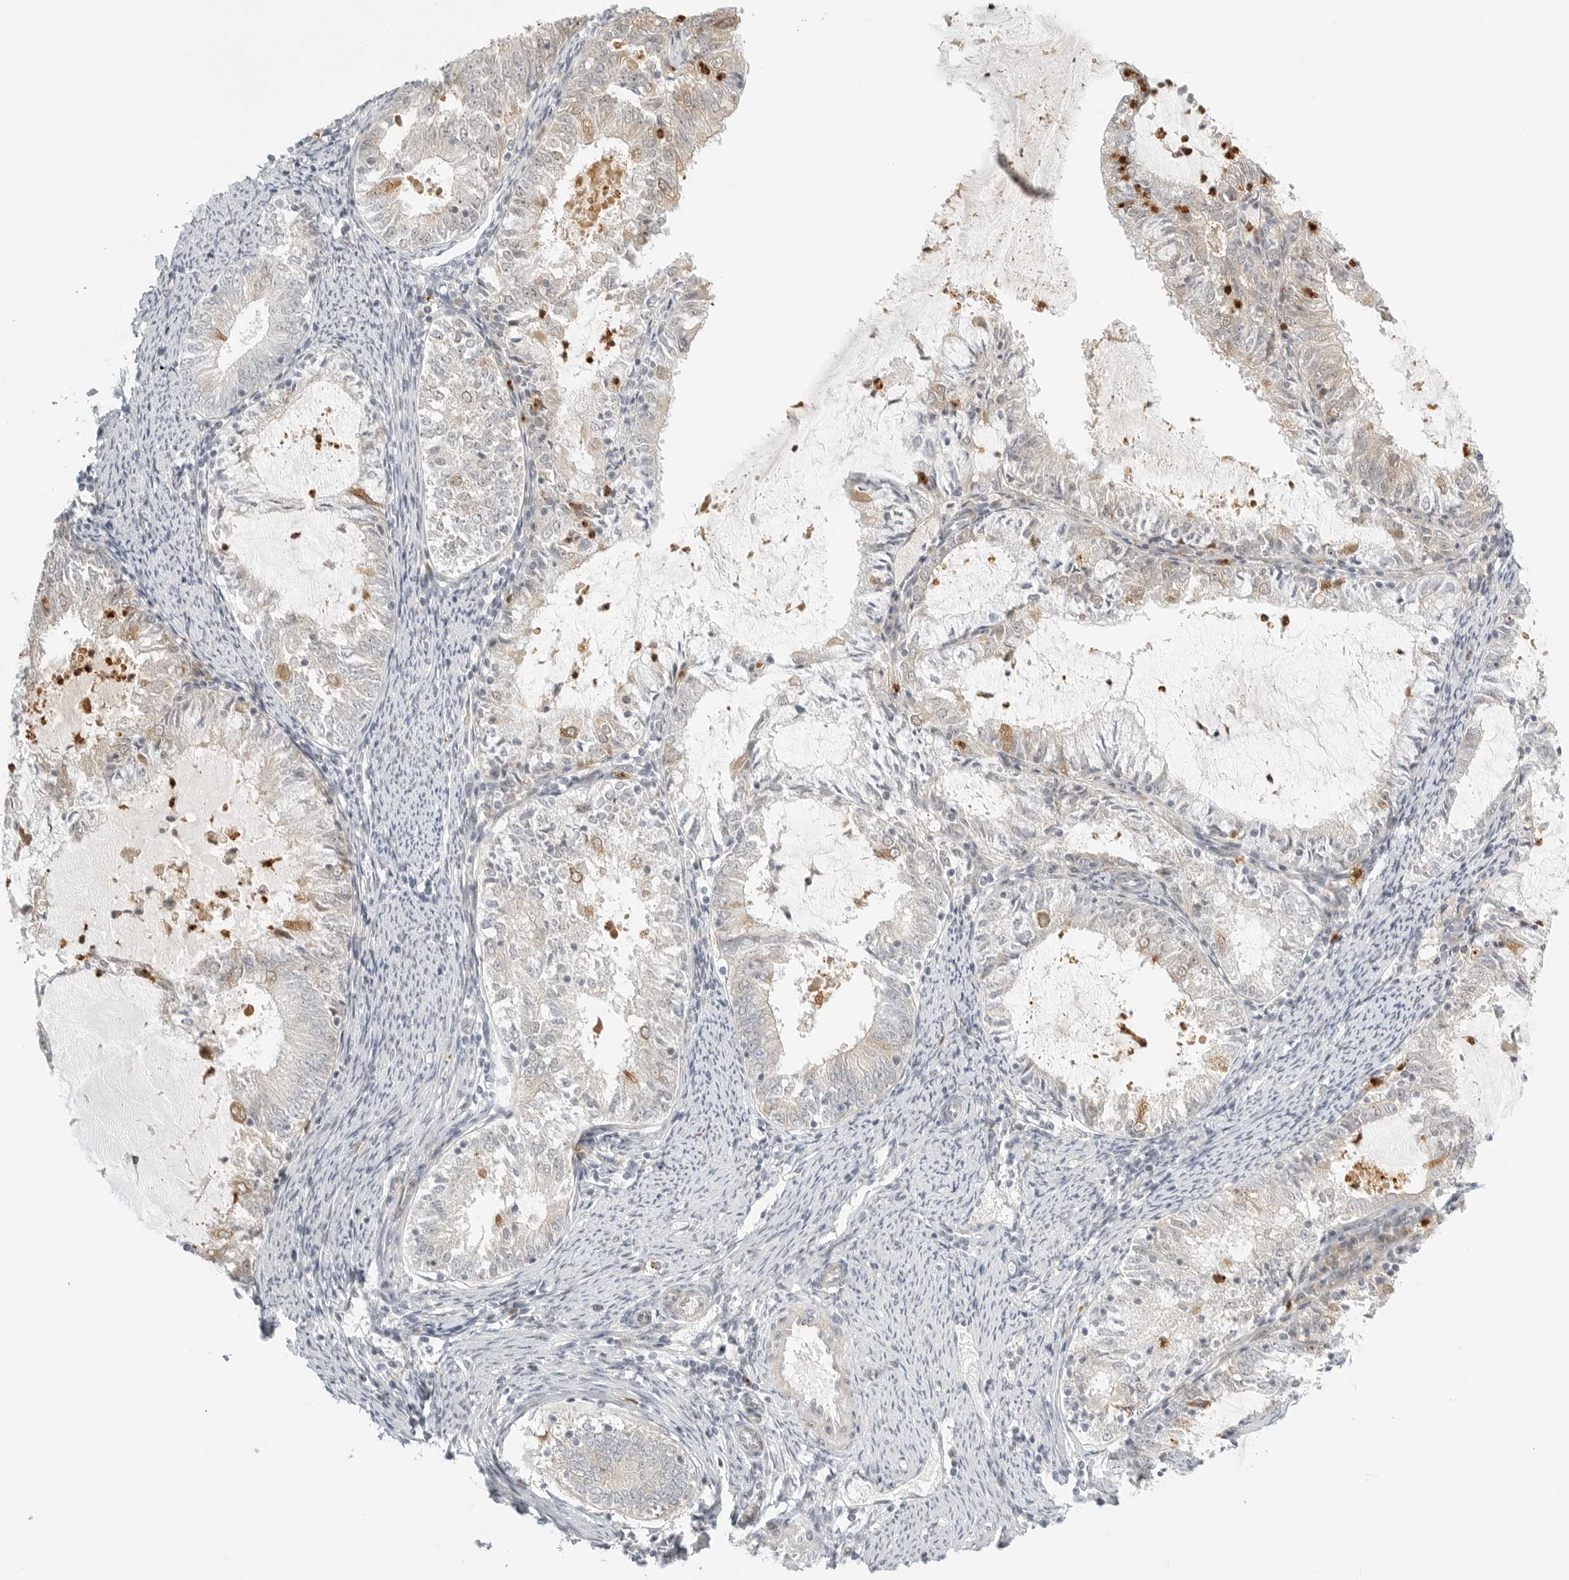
{"staining": {"intensity": "weak", "quantity": "25%-75%", "location": "cytoplasmic/membranous"}, "tissue": "endometrial cancer", "cell_type": "Tumor cells", "image_type": "cancer", "snomed": [{"axis": "morphology", "description": "Adenocarcinoma, NOS"}, {"axis": "topography", "description": "Endometrium"}], "caption": "Adenocarcinoma (endometrial) was stained to show a protein in brown. There is low levels of weak cytoplasmic/membranous positivity in about 25%-75% of tumor cells.", "gene": "DSCC1", "patient": {"sex": "female", "age": 57}}